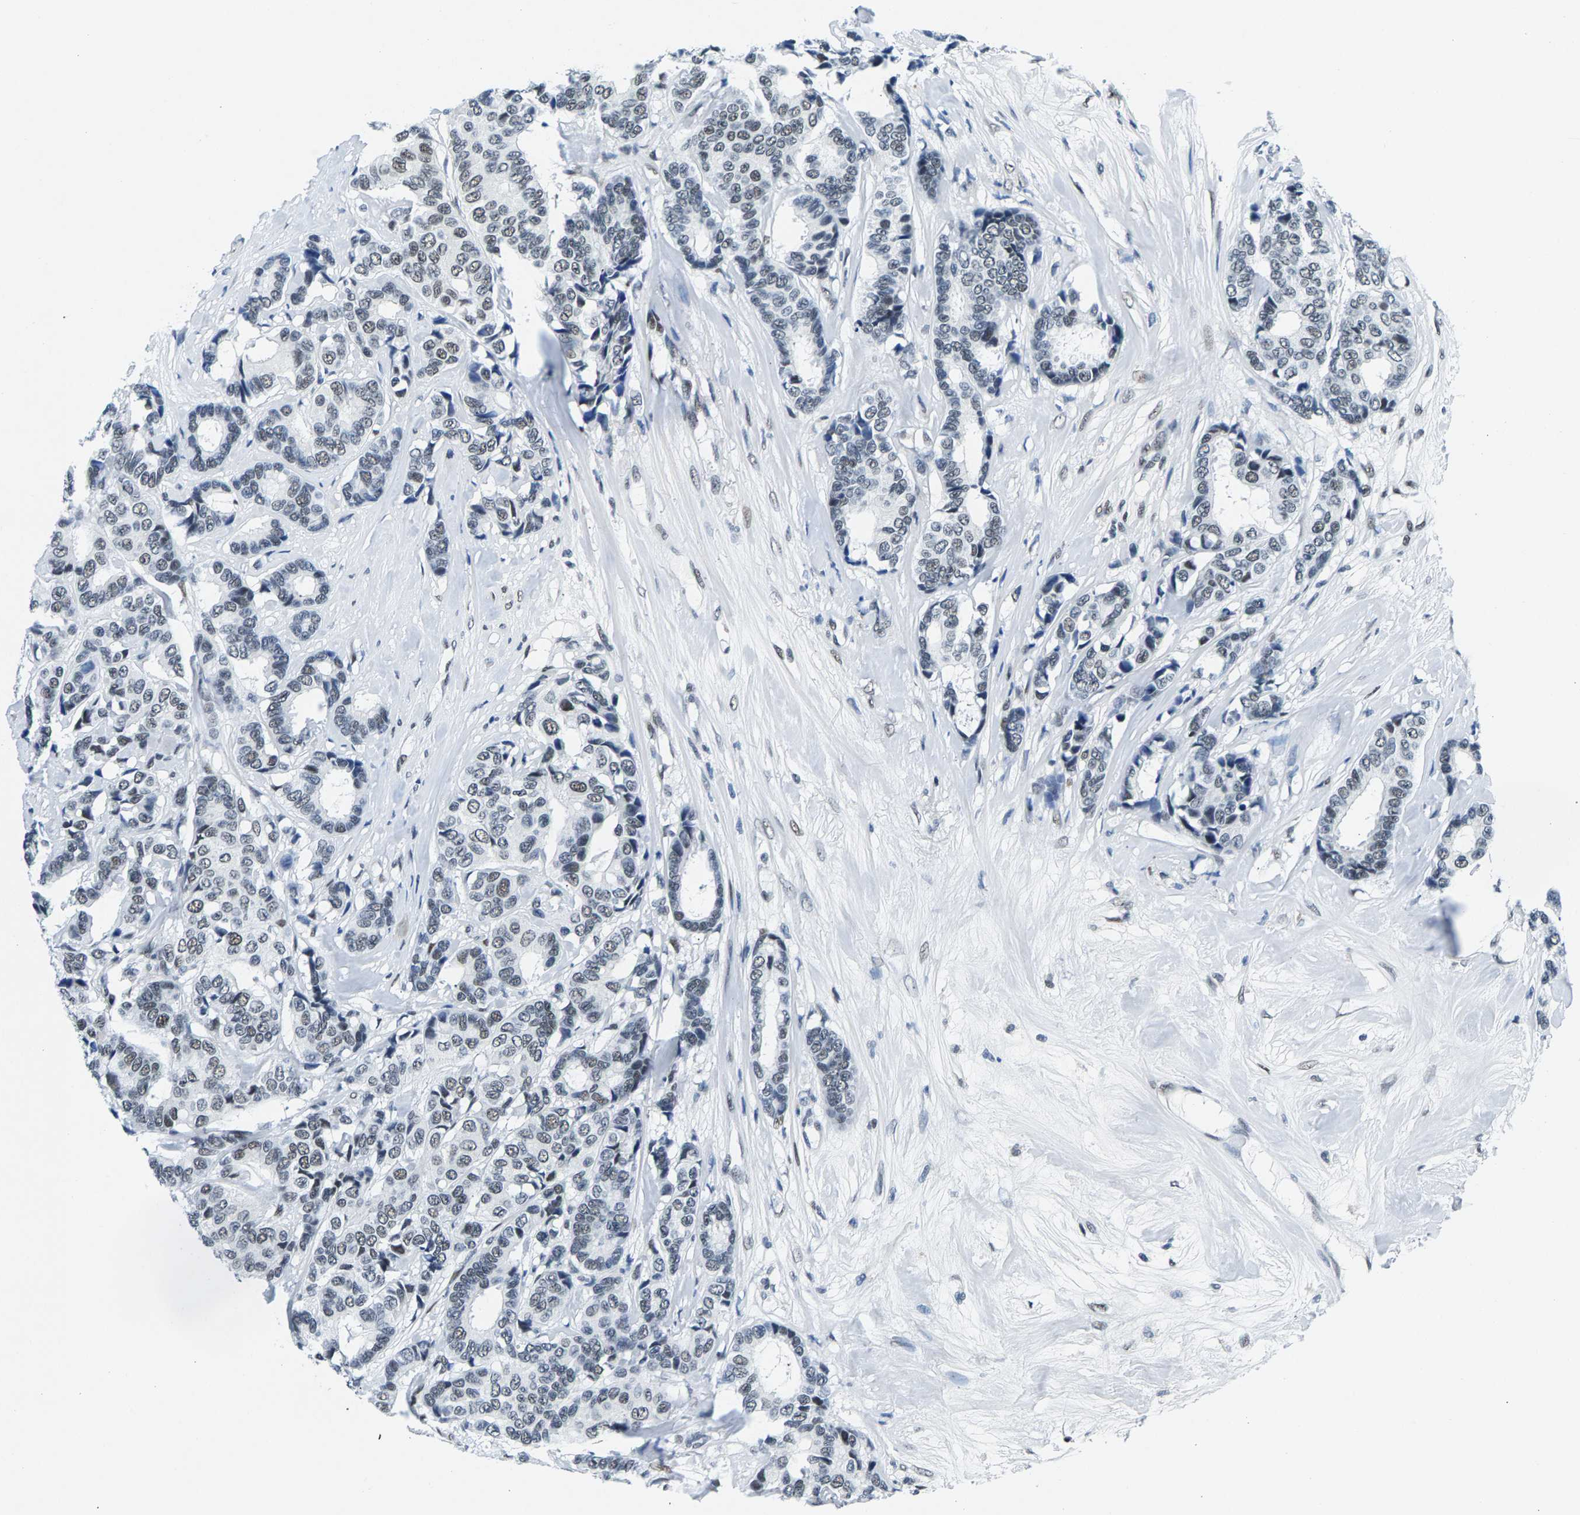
{"staining": {"intensity": "weak", "quantity": "<25%", "location": "nuclear"}, "tissue": "breast cancer", "cell_type": "Tumor cells", "image_type": "cancer", "snomed": [{"axis": "morphology", "description": "Duct carcinoma"}, {"axis": "topography", "description": "Breast"}], "caption": "Immunohistochemical staining of human breast cancer (invasive ductal carcinoma) displays no significant expression in tumor cells.", "gene": "ATF2", "patient": {"sex": "female", "age": 87}}